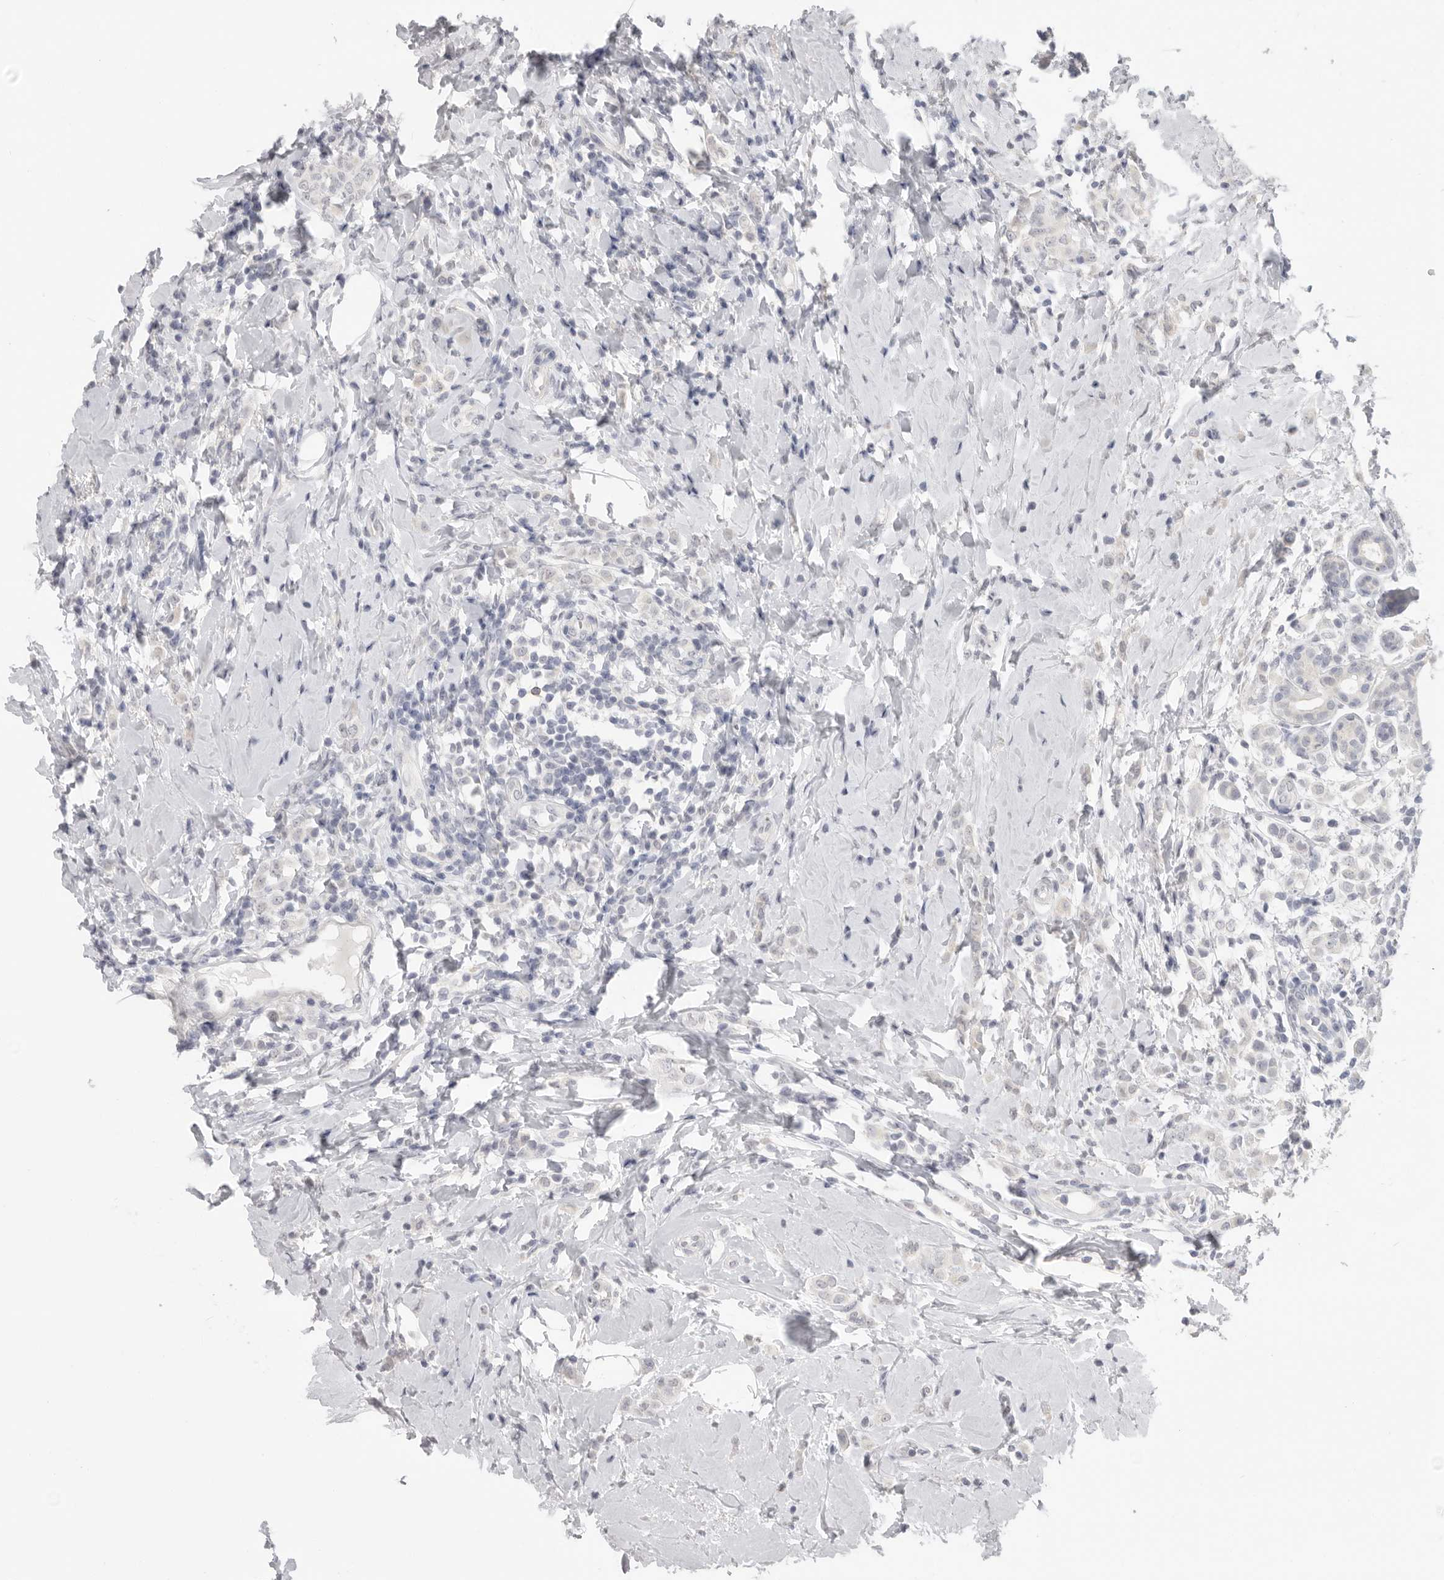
{"staining": {"intensity": "negative", "quantity": "none", "location": "none"}, "tissue": "breast cancer", "cell_type": "Tumor cells", "image_type": "cancer", "snomed": [{"axis": "morphology", "description": "Lobular carcinoma"}, {"axis": "topography", "description": "Breast"}], "caption": "A micrograph of breast lobular carcinoma stained for a protein demonstrates no brown staining in tumor cells. (DAB IHC visualized using brightfield microscopy, high magnification).", "gene": "XIRP1", "patient": {"sex": "female", "age": 47}}